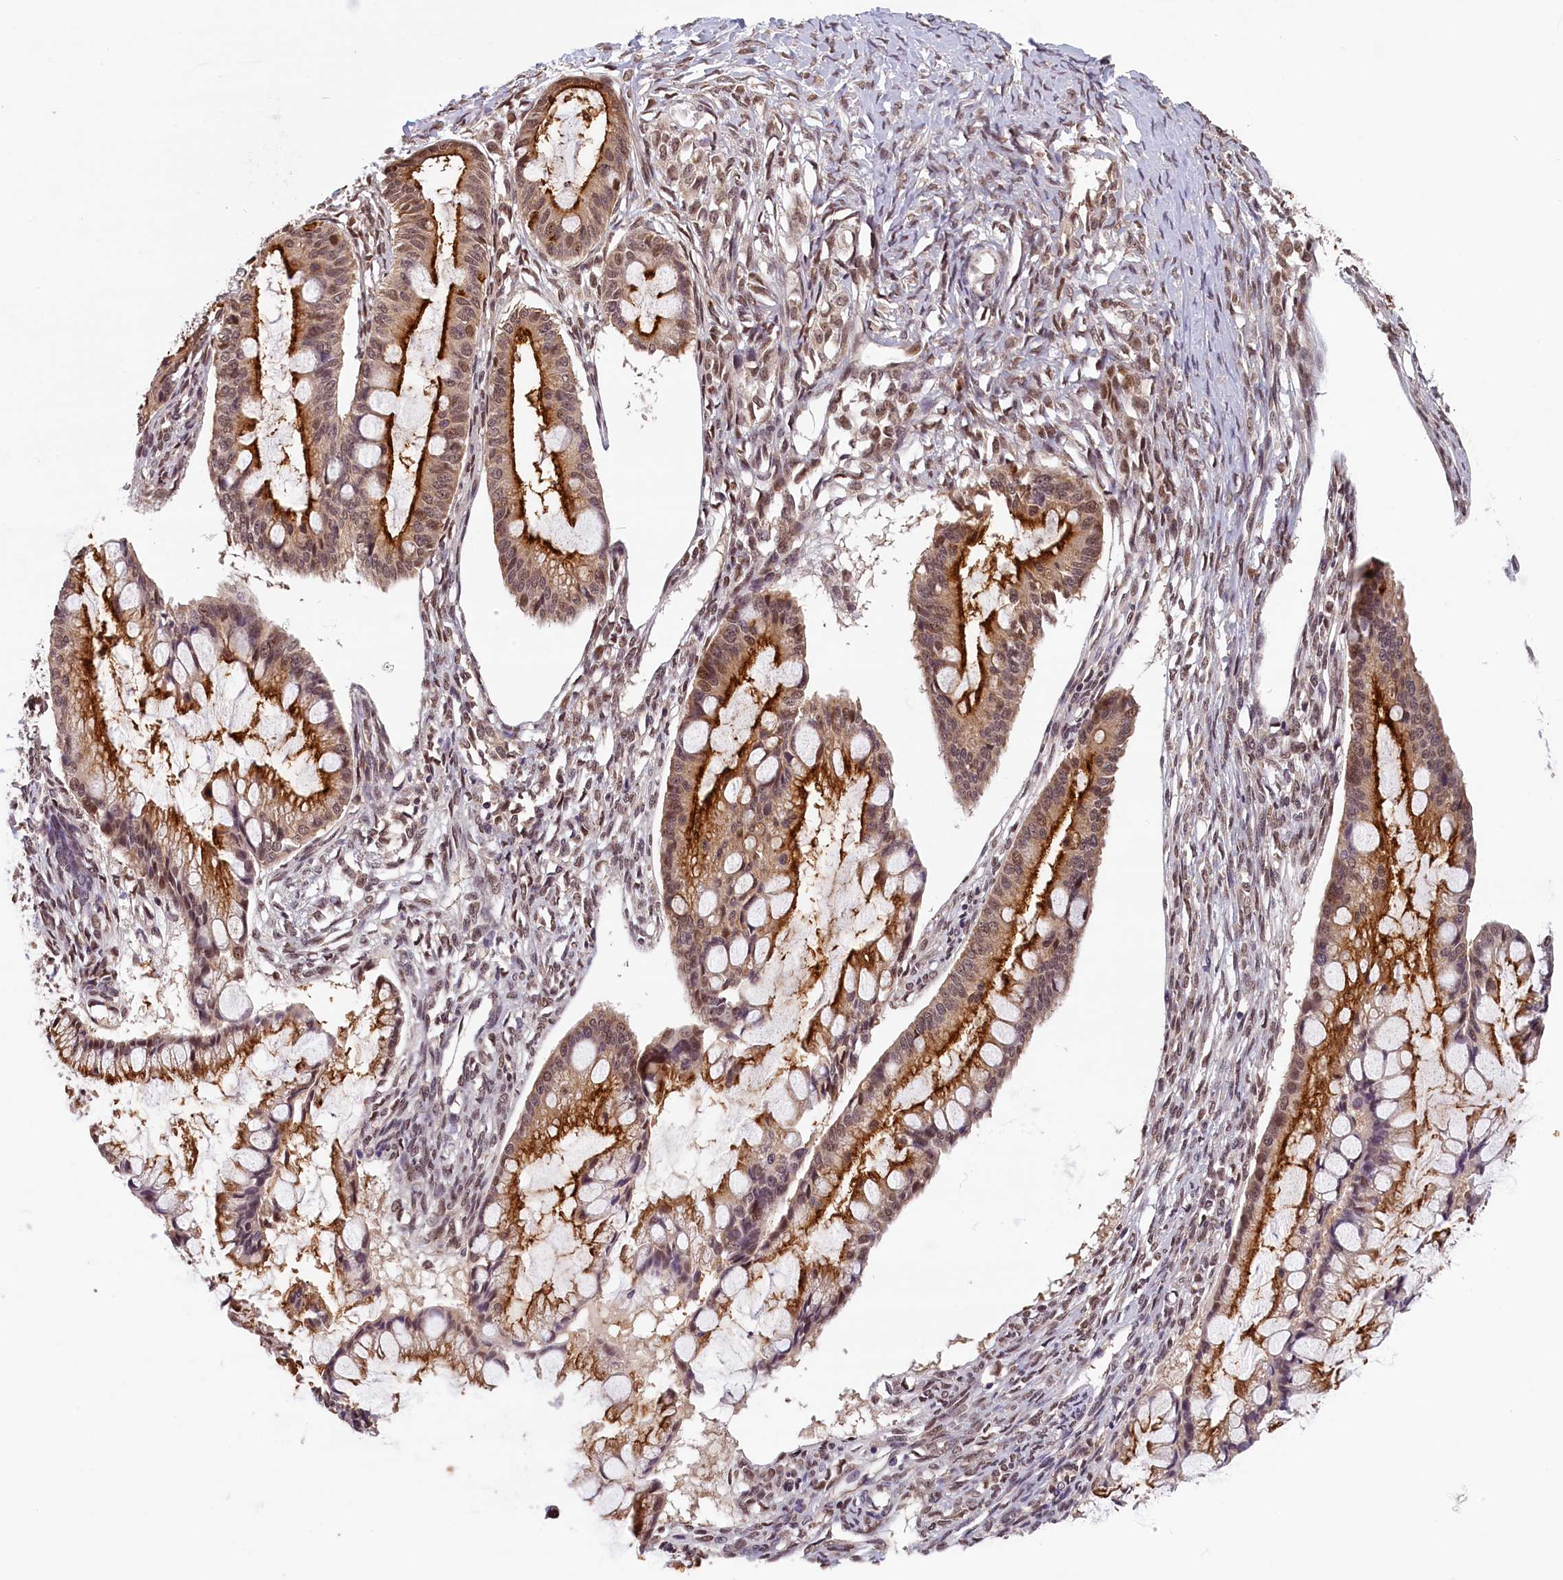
{"staining": {"intensity": "strong", "quantity": "25%-75%", "location": "cytoplasmic/membranous,nuclear"}, "tissue": "ovarian cancer", "cell_type": "Tumor cells", "image_type": "cancer", "snomed": [{"axis": "morphology", "description": "Cystadenocarcinoma, mucinous, NOS"}, {"axis": "topography", "description": "Ovary"}], "caption": "A high amount of strong cytoplasmic/membranous and nuclear expression is present in approximately 25%-75% of tumor cells in mucinous cystadenocarcinoma (ovarian) tissue. (Stains: DAB (3,3'-diaminobenzidine) in brown, nuclei in blue, Microscopy: brightfield microscopy at high magnification).", "gene": "KCNK6", "patient": {"sex": "female", "age": 73}}